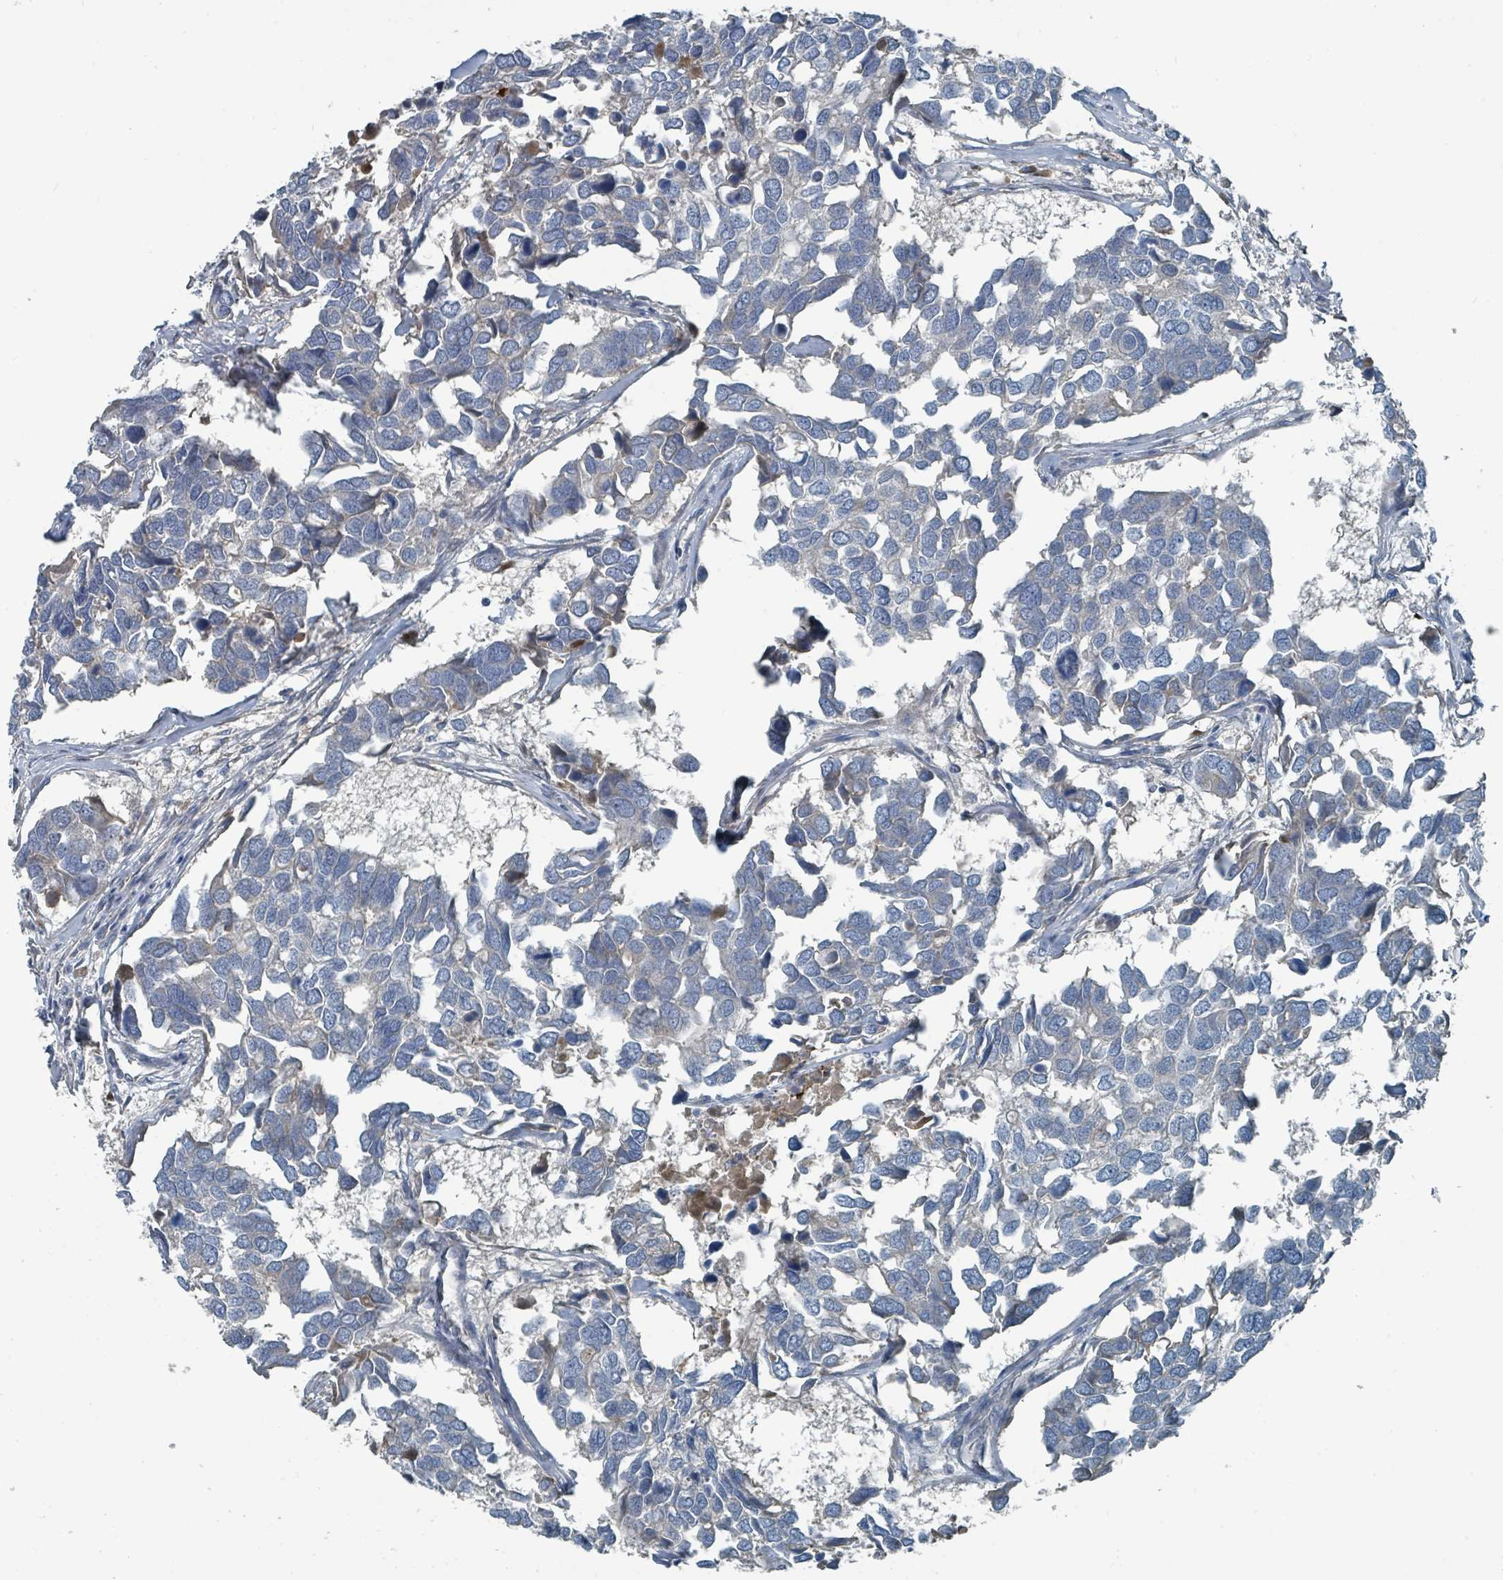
{"staining": {"intensity": "negative", "quantity": "none", "location": "none"}, "tissue": "breast cancer", "cell_type": "Tumor cells", "image_type": "cancer", "snomed": [{"axis": "morphology", "description": "Duct carcinoma"}, {"axis": "topography", "description": "Breast"}], "caption": "There is no significant staining in tumor cells of breast cancer (invasive ductal carcinoma).", "gene": "SLC44A5", "patient": {"sex": "female", "age": 83}}